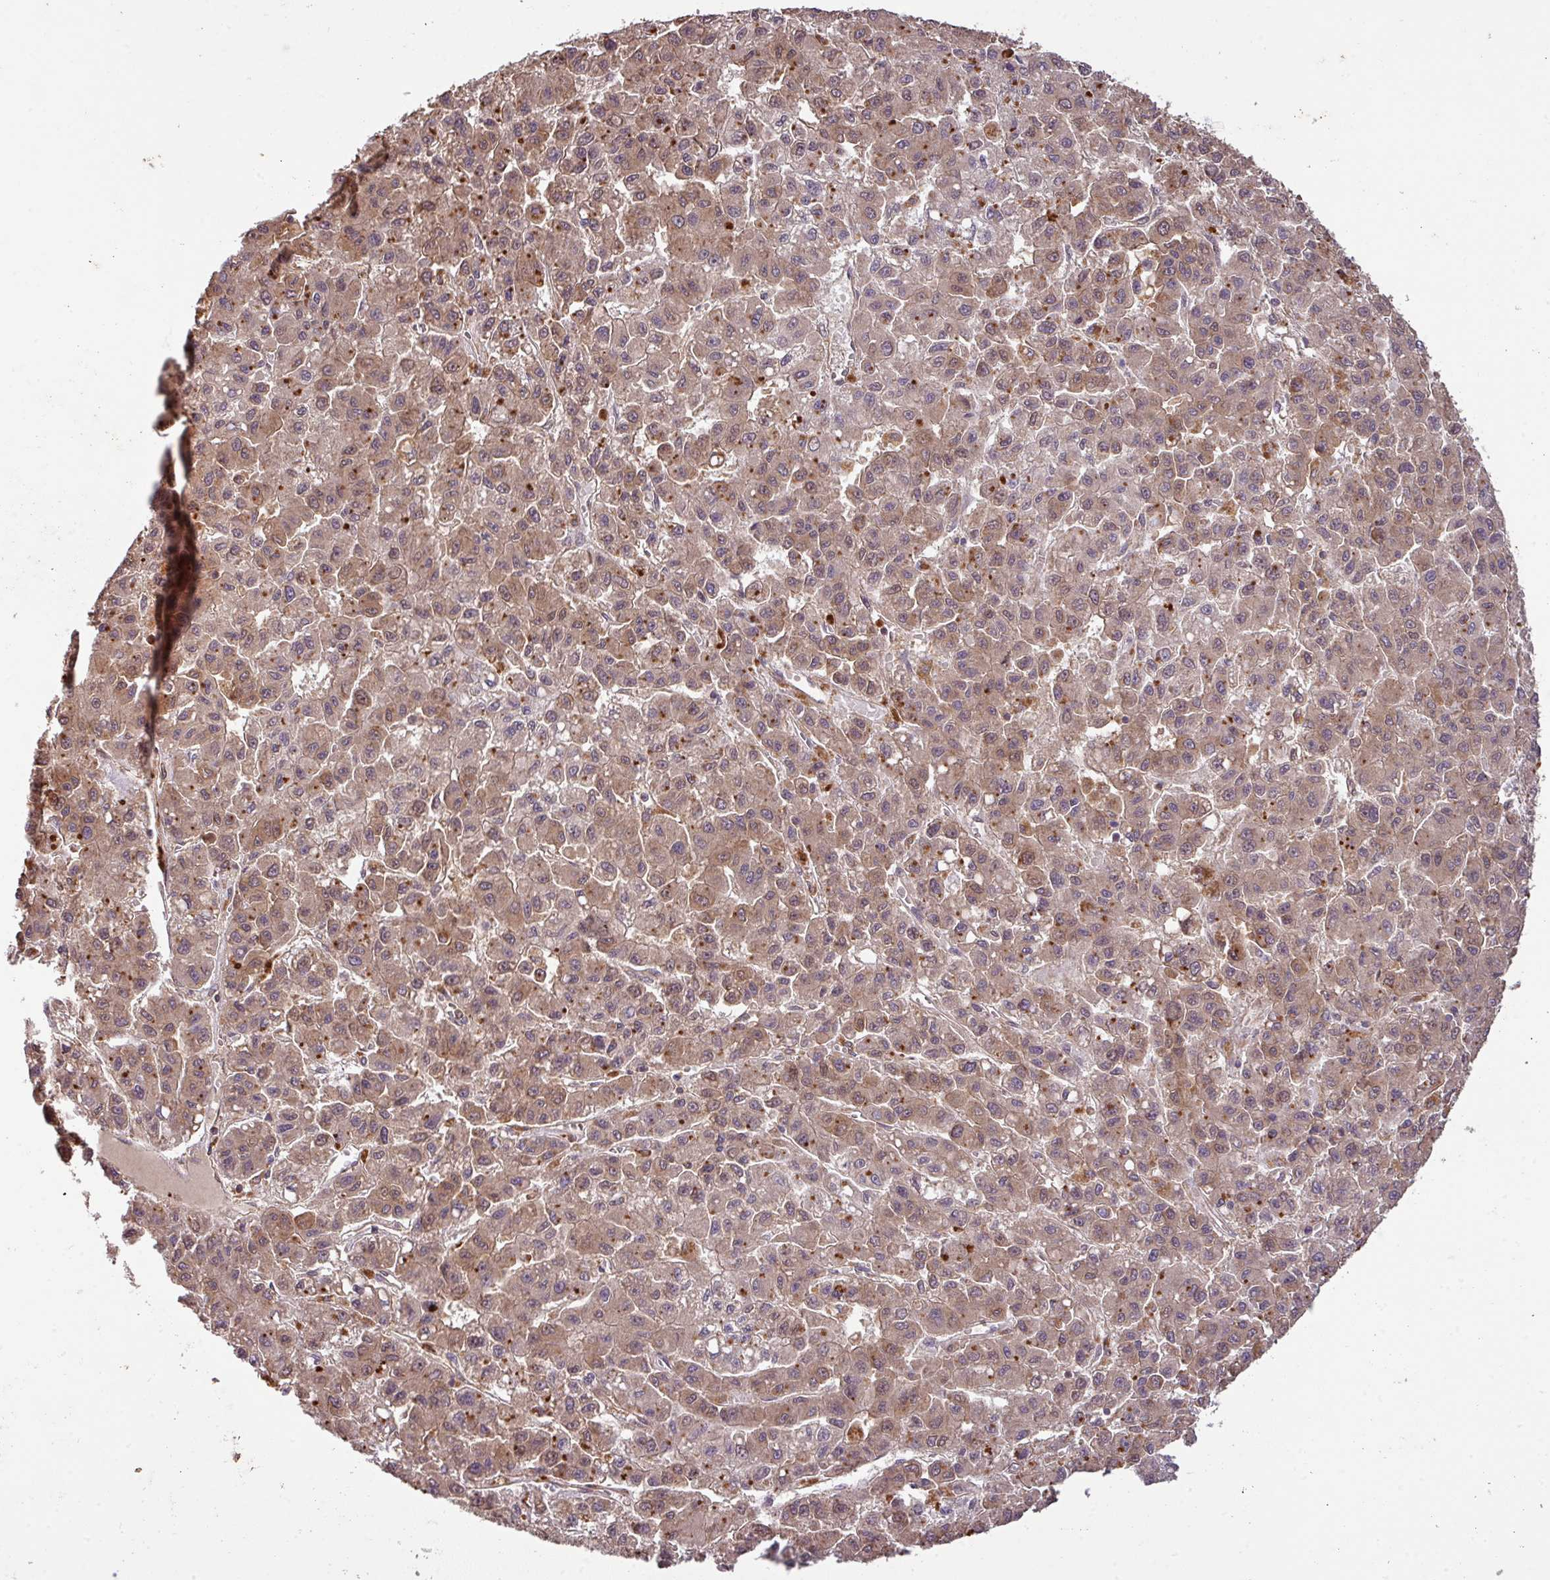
{"staining": {"intensity": "weak", "quantity": ">75%", "location": "cytoplasmic/membranous"}, "tissue": "liver cancer", "cell_type": "Tumor cells", "image_type": "cancer", "snomed": [{"axis": "morphology", "description": "Carcinoma, Hepatocellular, NOS"}, {"axis": "topography", "description": "Liver"}], "caption": "There is low levels of weak cytoplasmic/membranous positivity in tumor cells of liver cancer, as demonstrated by immunohistochemical staining (brown color).", "gene": "GSPT1", "patient": {"sex": "male", "age": 70}}